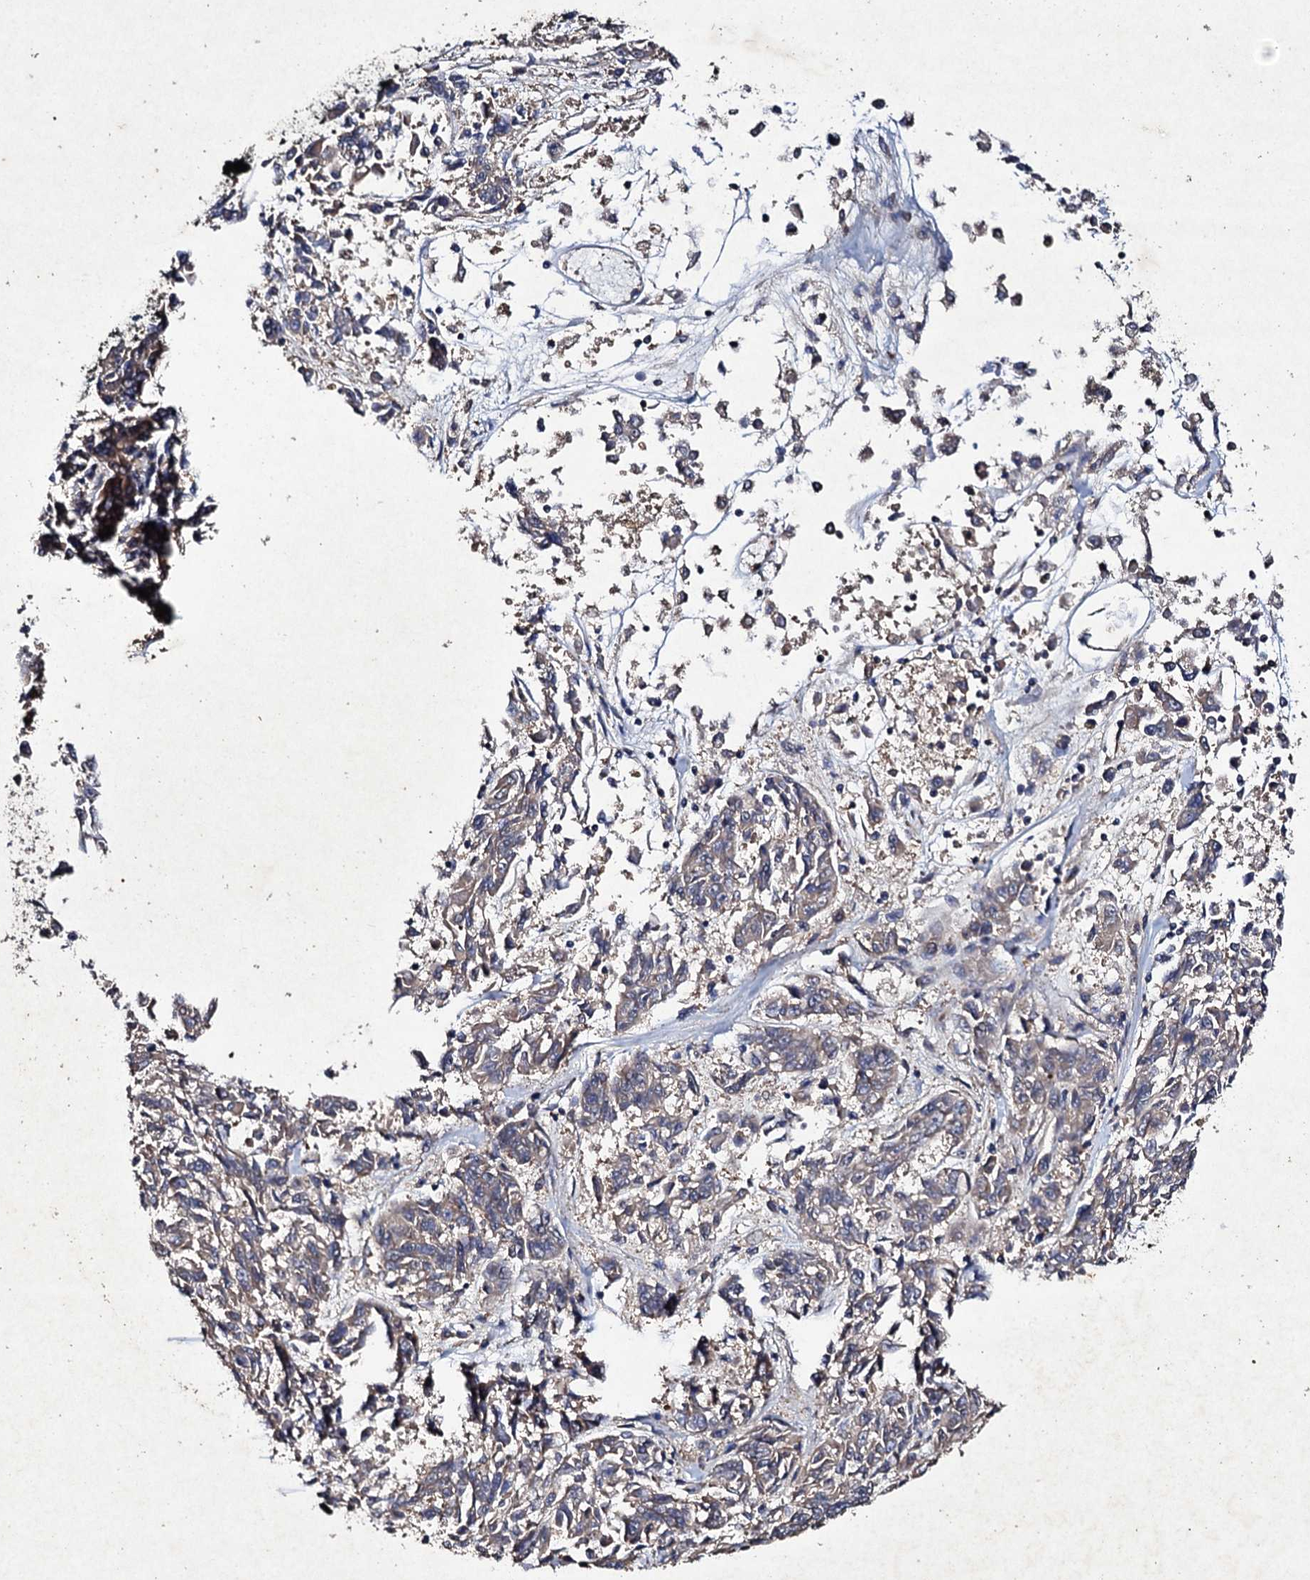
{"staining": {"intensity": "weak", "quantity": ">75%", "location": "cytoplasmic/membranous"}, "tissue": "melanoma", "cell_type": "Tumor cells", "image_type": "cancer", "snomed": [{"axis": "morphology", "description": "Malignant melanoma, NOS"}, {"axis": "topography", "description": "Skin"}], "caption": "Weak cytoplasmic/membranous expression for a protein is seen in about >75% of tumor cells of malignant melanoma using immunohistochemistry.", "gene": "MOCOS", "patient": {"sex": "male", "age": 53}}